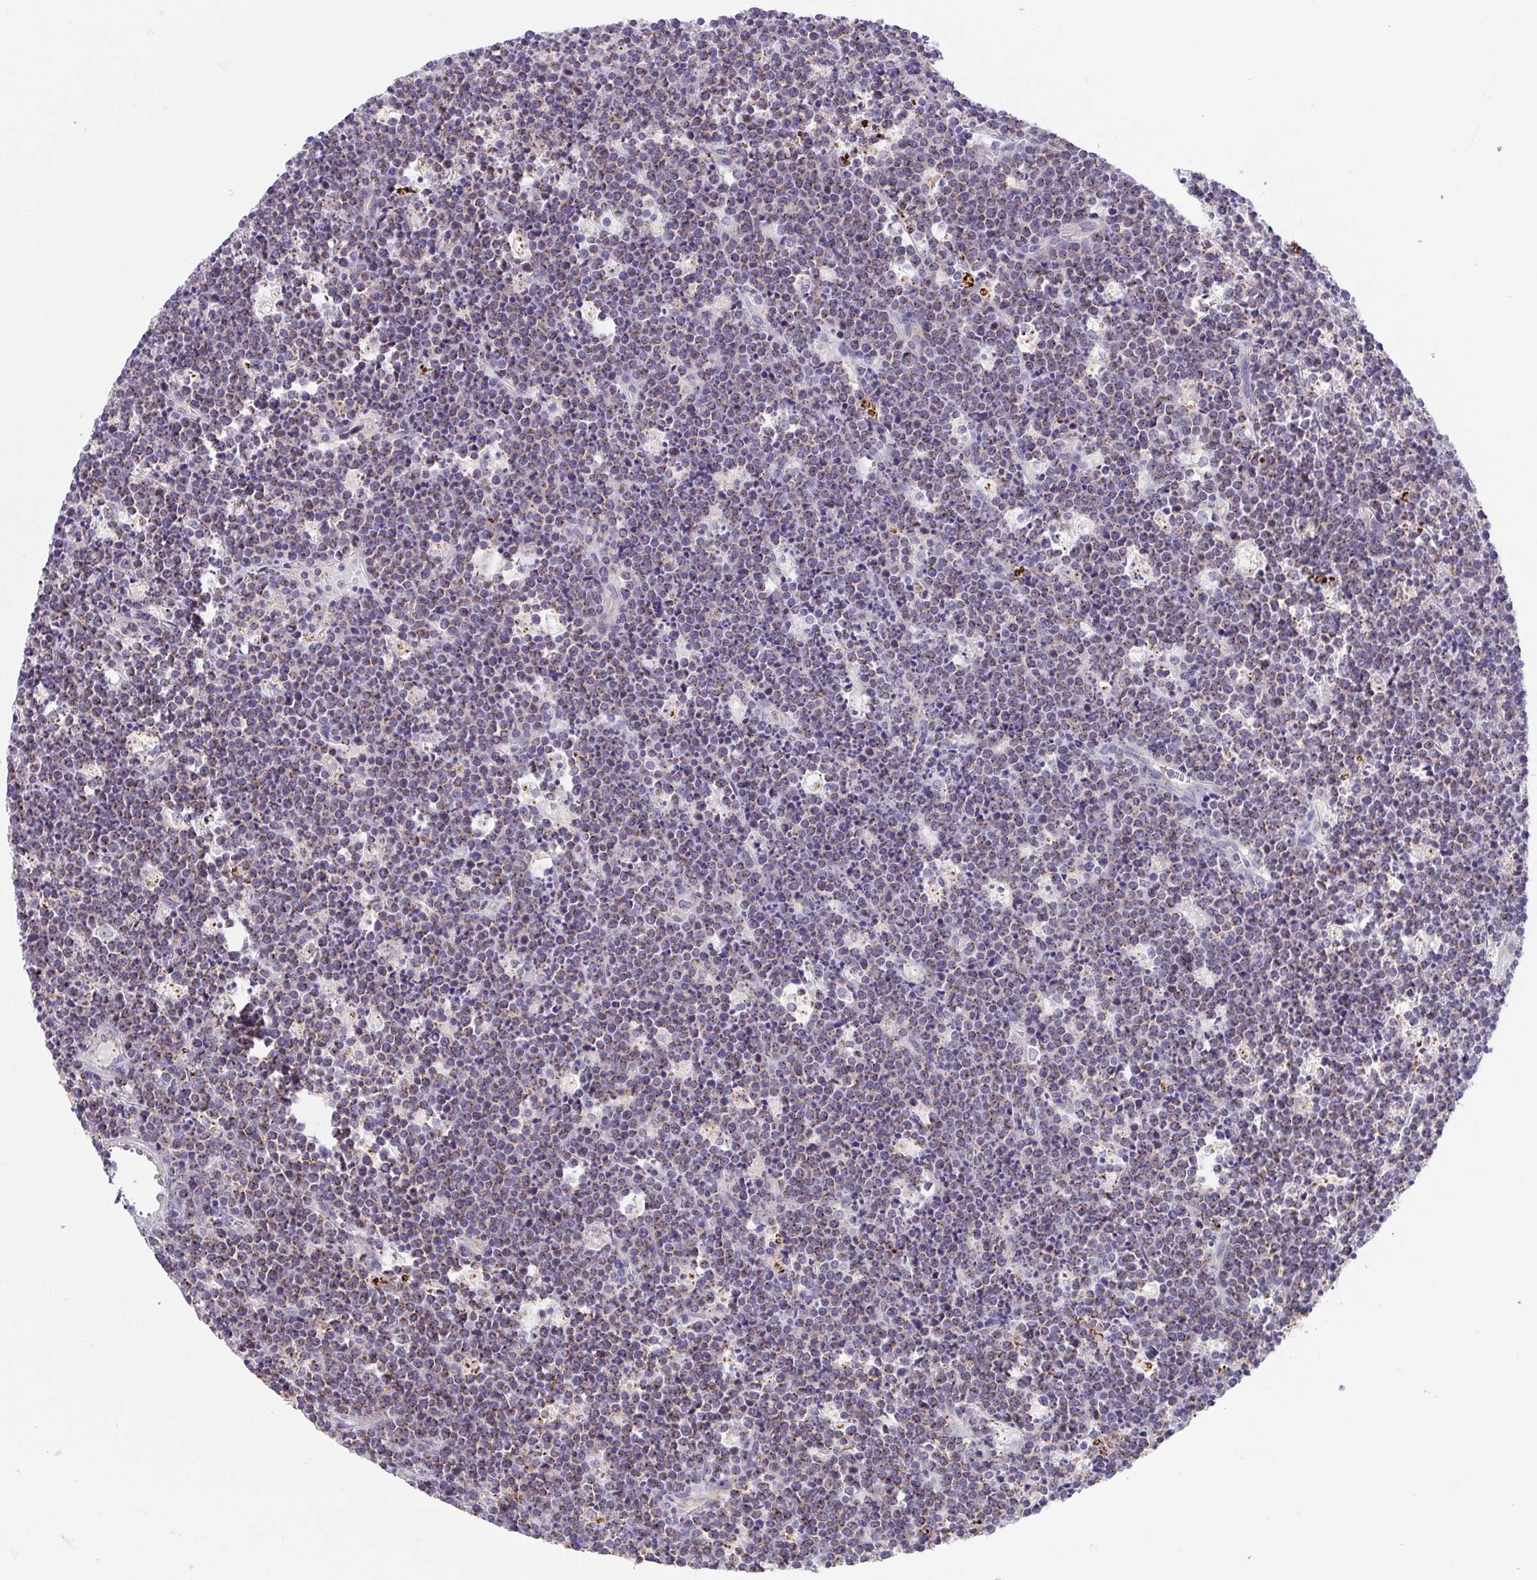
{"staining": {"intensity": "negative", "quantity": "none", "location": "none"}, "tissue": "lymphoma", "cell_type": "Tumor cells", "image_type": "cancer", "snomed": [{"axis": "morphology", "description": "Malignant lymphoma, non-Hodgkin's type, High grade"}, {"axis": "topography", "description": "Ovary"}], "caption": "Protein analysis of malignant lymphoma, non-Hodgkin's type (high-grade) displays no significant positivity in tumor cells. The staining is performed using DAB brown chromogen with nuclei counter-stained in using hematoxylin.", "gene": "SLC13A1", "patient": {"sex": "female", "age": 56}}